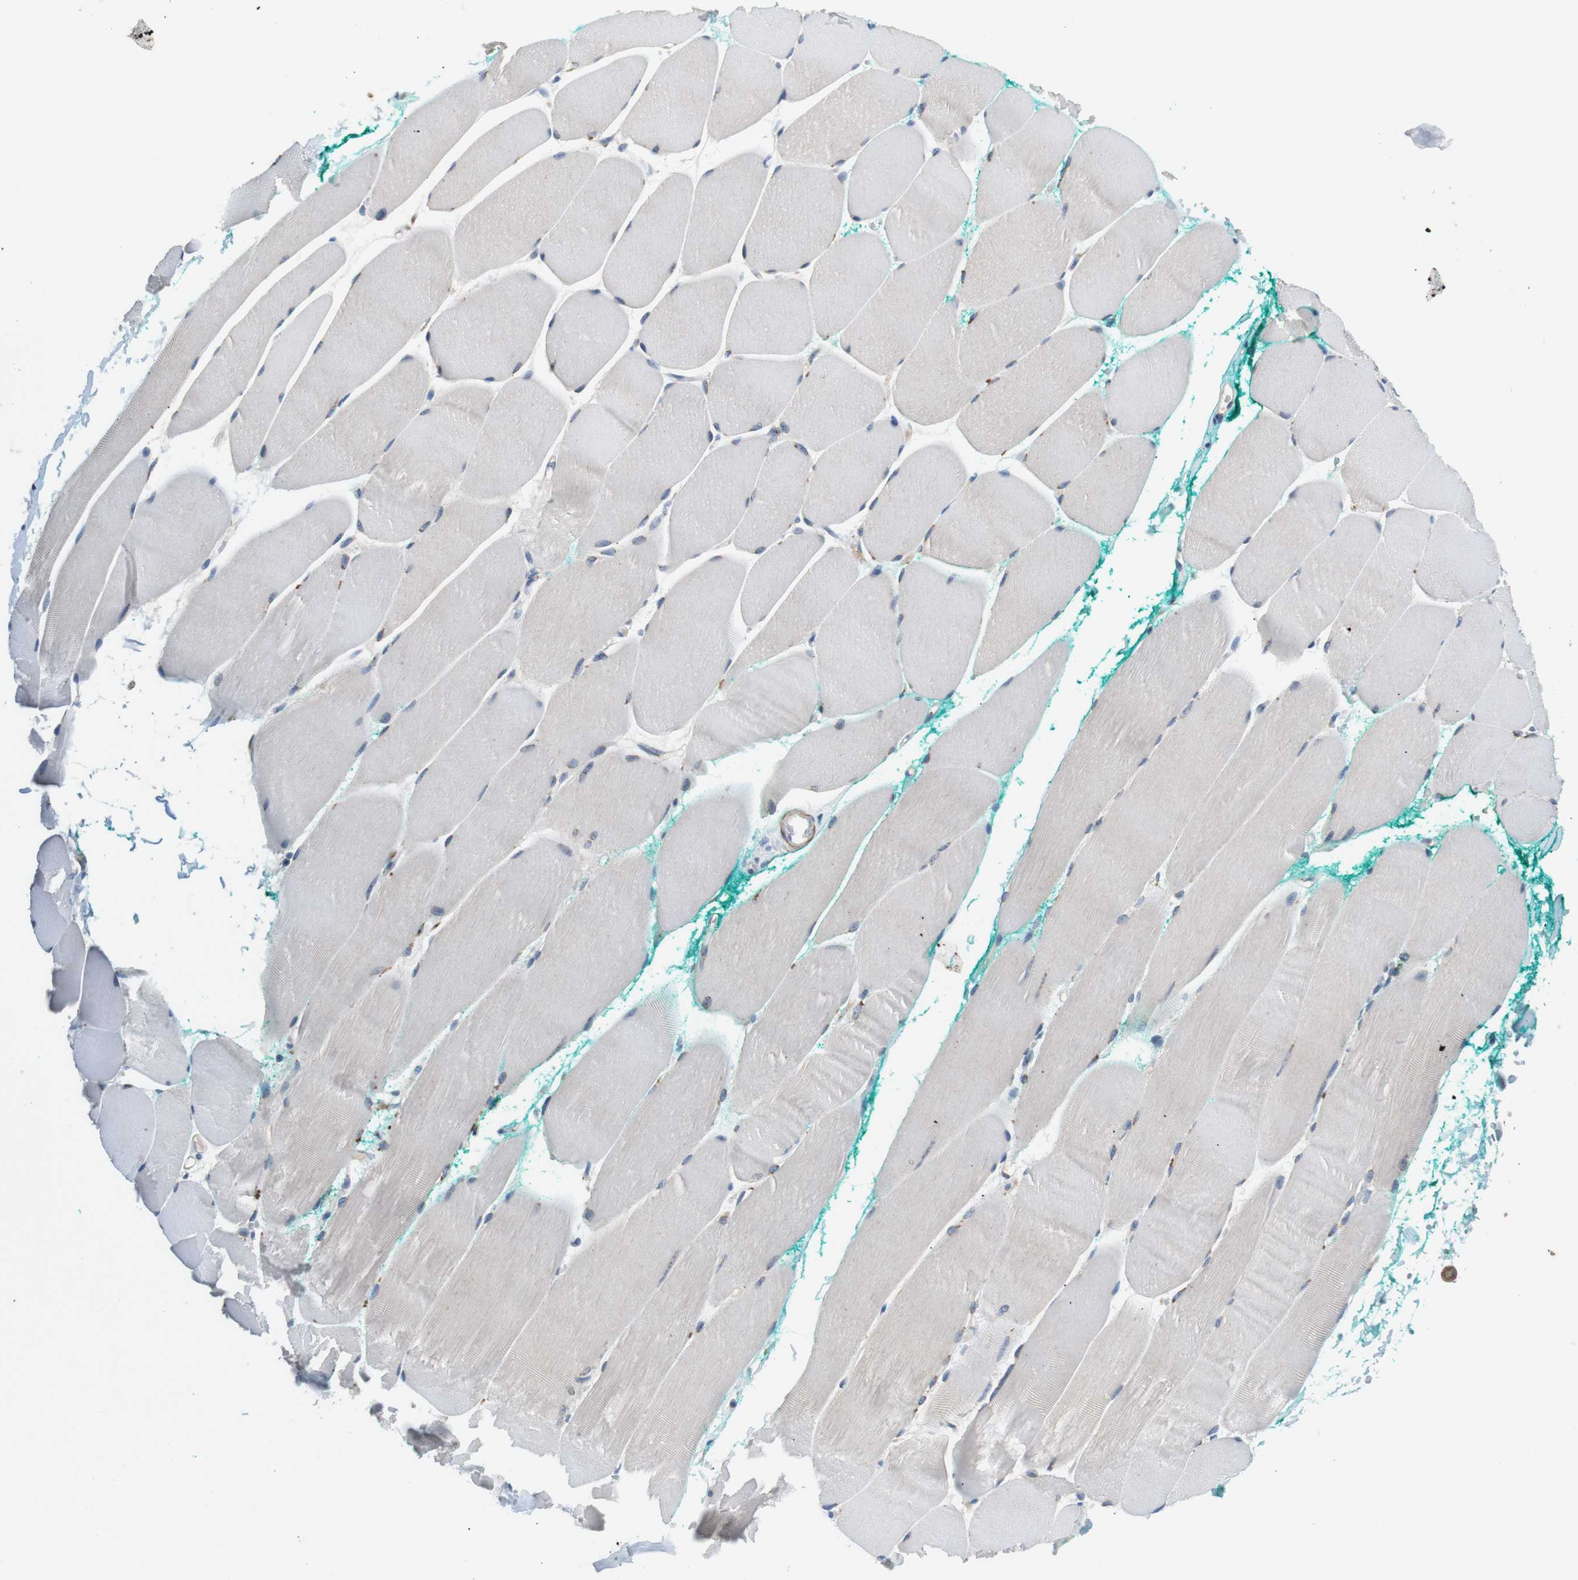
{"staining": {"intensity": "negative", "quantity": "none", "location": "none"}, "tissue": "skeletal muscle", "cell_type": "Myocytes", "image_type": "normal", "snomed": [{"axis": "morphology", "description": "Normal tissue, NOS"}, {"axis": "morphology", "description": "Squamous cell carcinoma, NOS"}, {"axis": "topography", "description": "Skeletal muscle"}], "caption": "DAB immunohistochemical staining of benign skeletal muscle demonstrates no significant expression in myocytes.", "gene": "UNC5CL", "patient": {"sex": "male", "age": 51}}